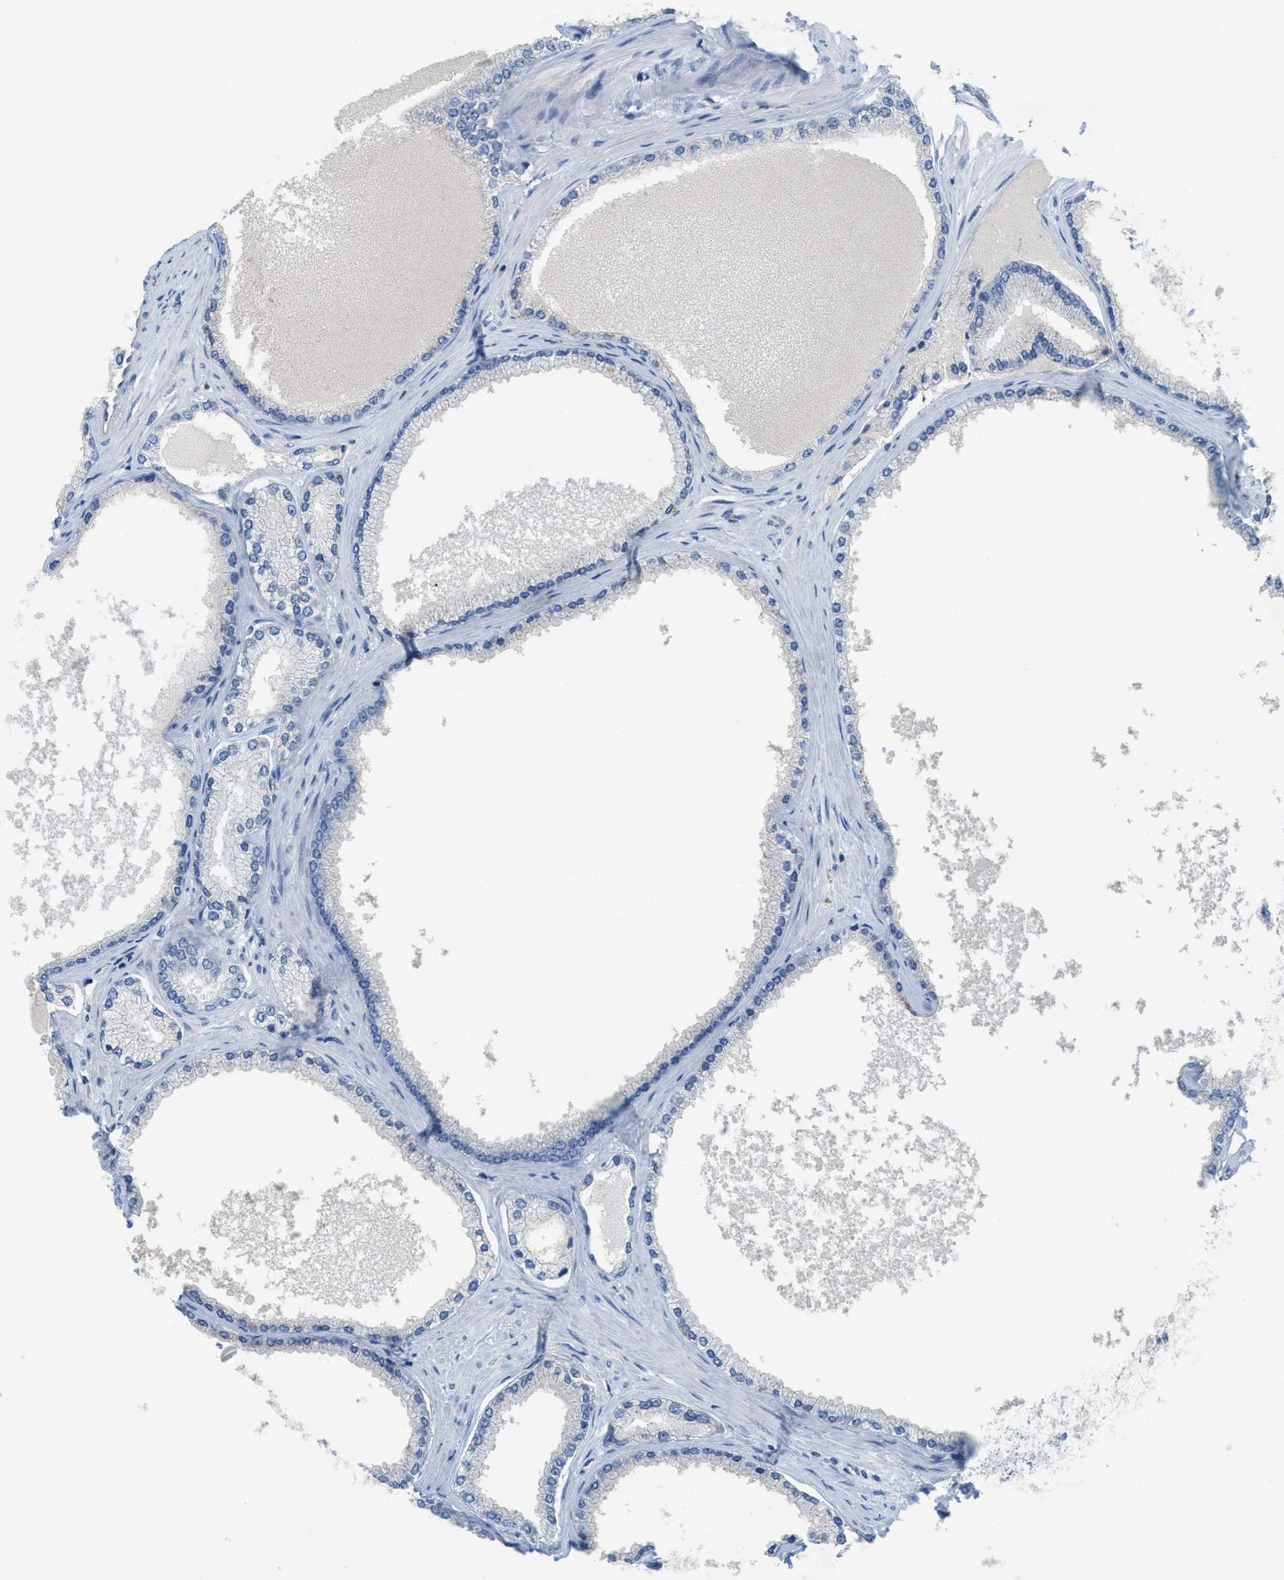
{"staining": {"intensity": "negative", "quantity": "none", "location": "none"}, "tissue": "prostate cancer", "cell_type": "Tumor cells", "image_type": "cancer", "snomed": [{"axis": "morphology", "description": "Adenocarcinoma, High grade"}, {"axis": "topography", "description": "Prostate"}], "caption": "The micrograph demonstrates no significant positivity in tumor cells of prostate cancer.", "gene": "CRB3", "patient": {"sex": "male", "age": 61}}